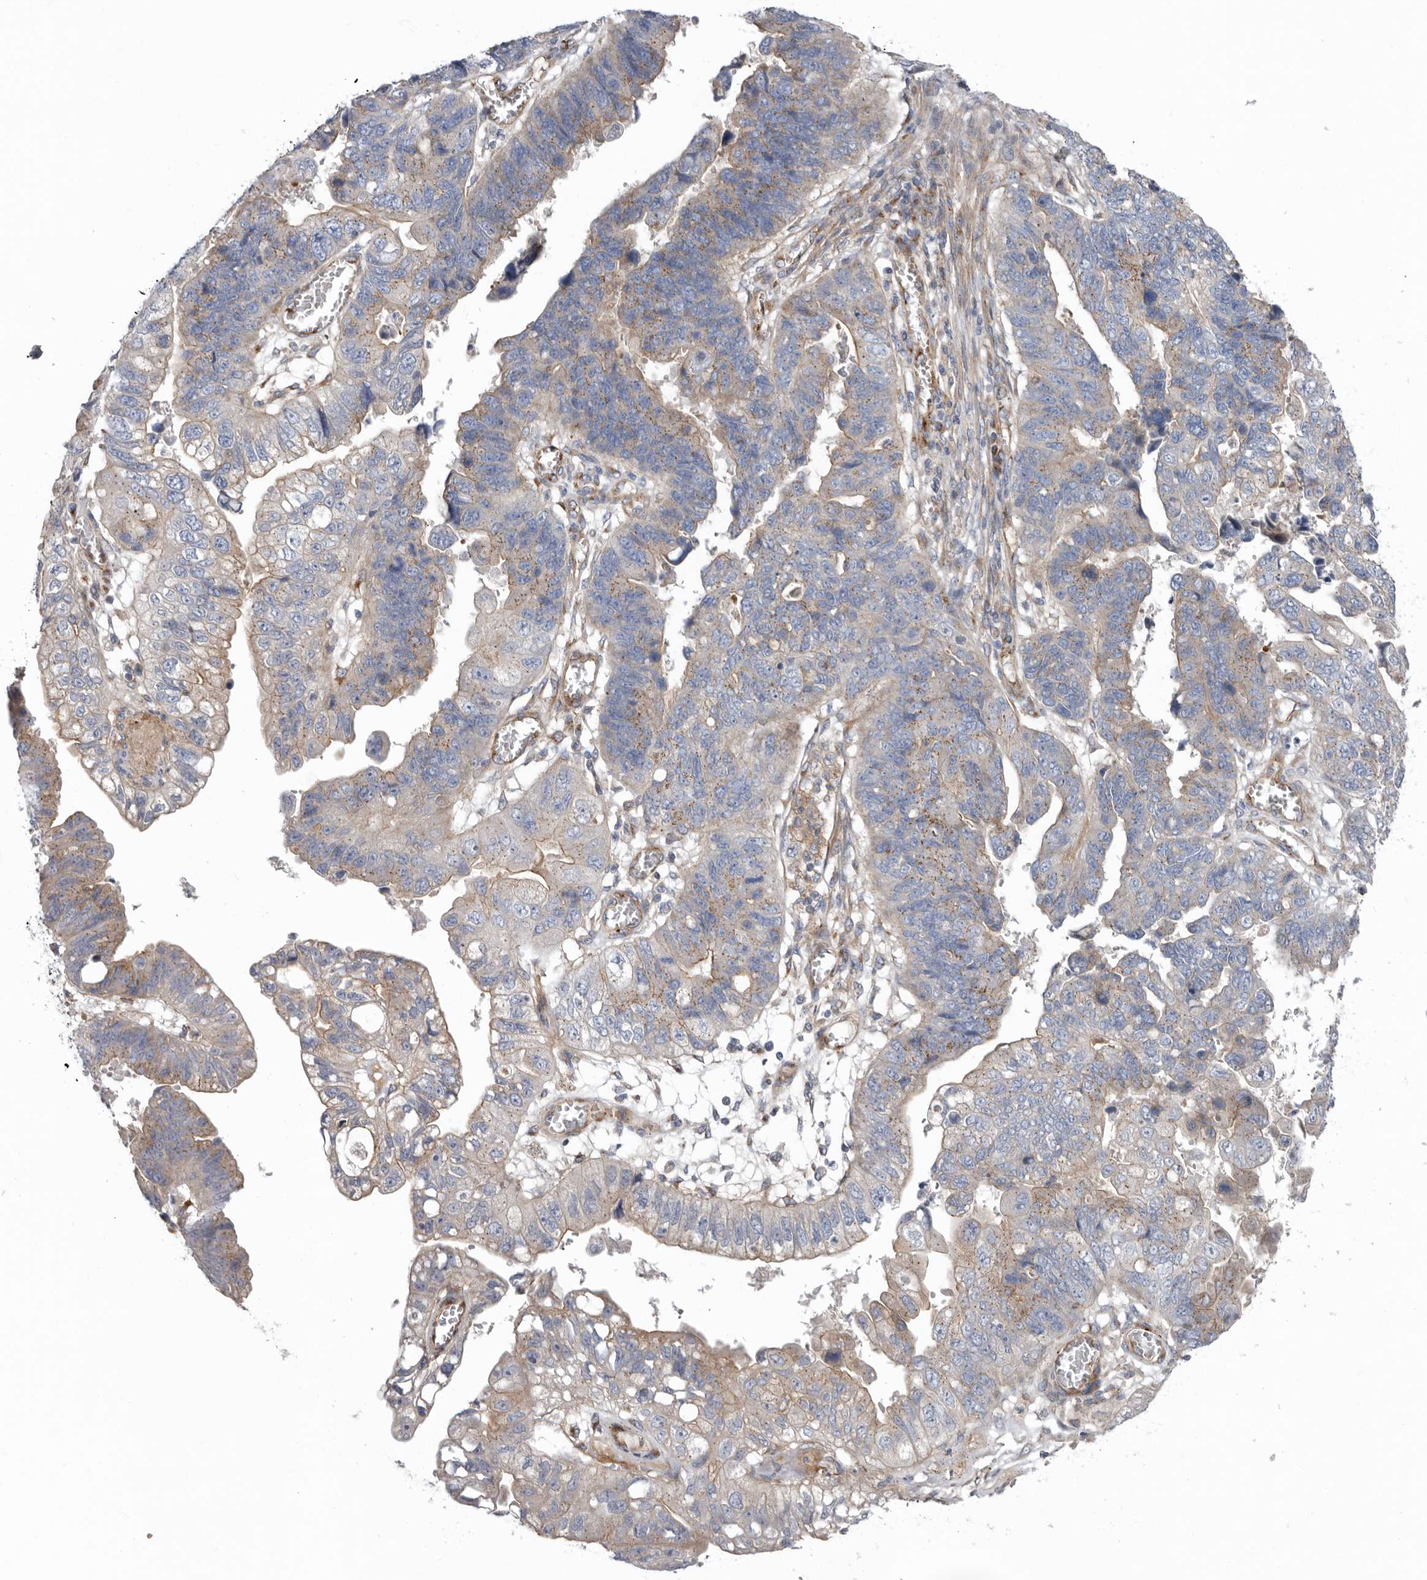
{"staining": {"intensity": "weak", "quantity": "25%-75%", "location": "cytoplasmic/membranous"}, "tissue": "stomach cancer", "cell_type": "Tumor cells", "image_type": "cancer", "snomed": [{"axis": "morphology", "description": "Adenocarcinoma, NOS"}, {"axis": "topography", "description": "Stomach"}], "caption": "This is an image of IHC staining of stomach cancer (adenocarcinoma), which shows weak staining in the cytoplasmic/membranous of tumor cells.", "gene": "LUZP1", "patient": {"sex": "male", "age": 59}}